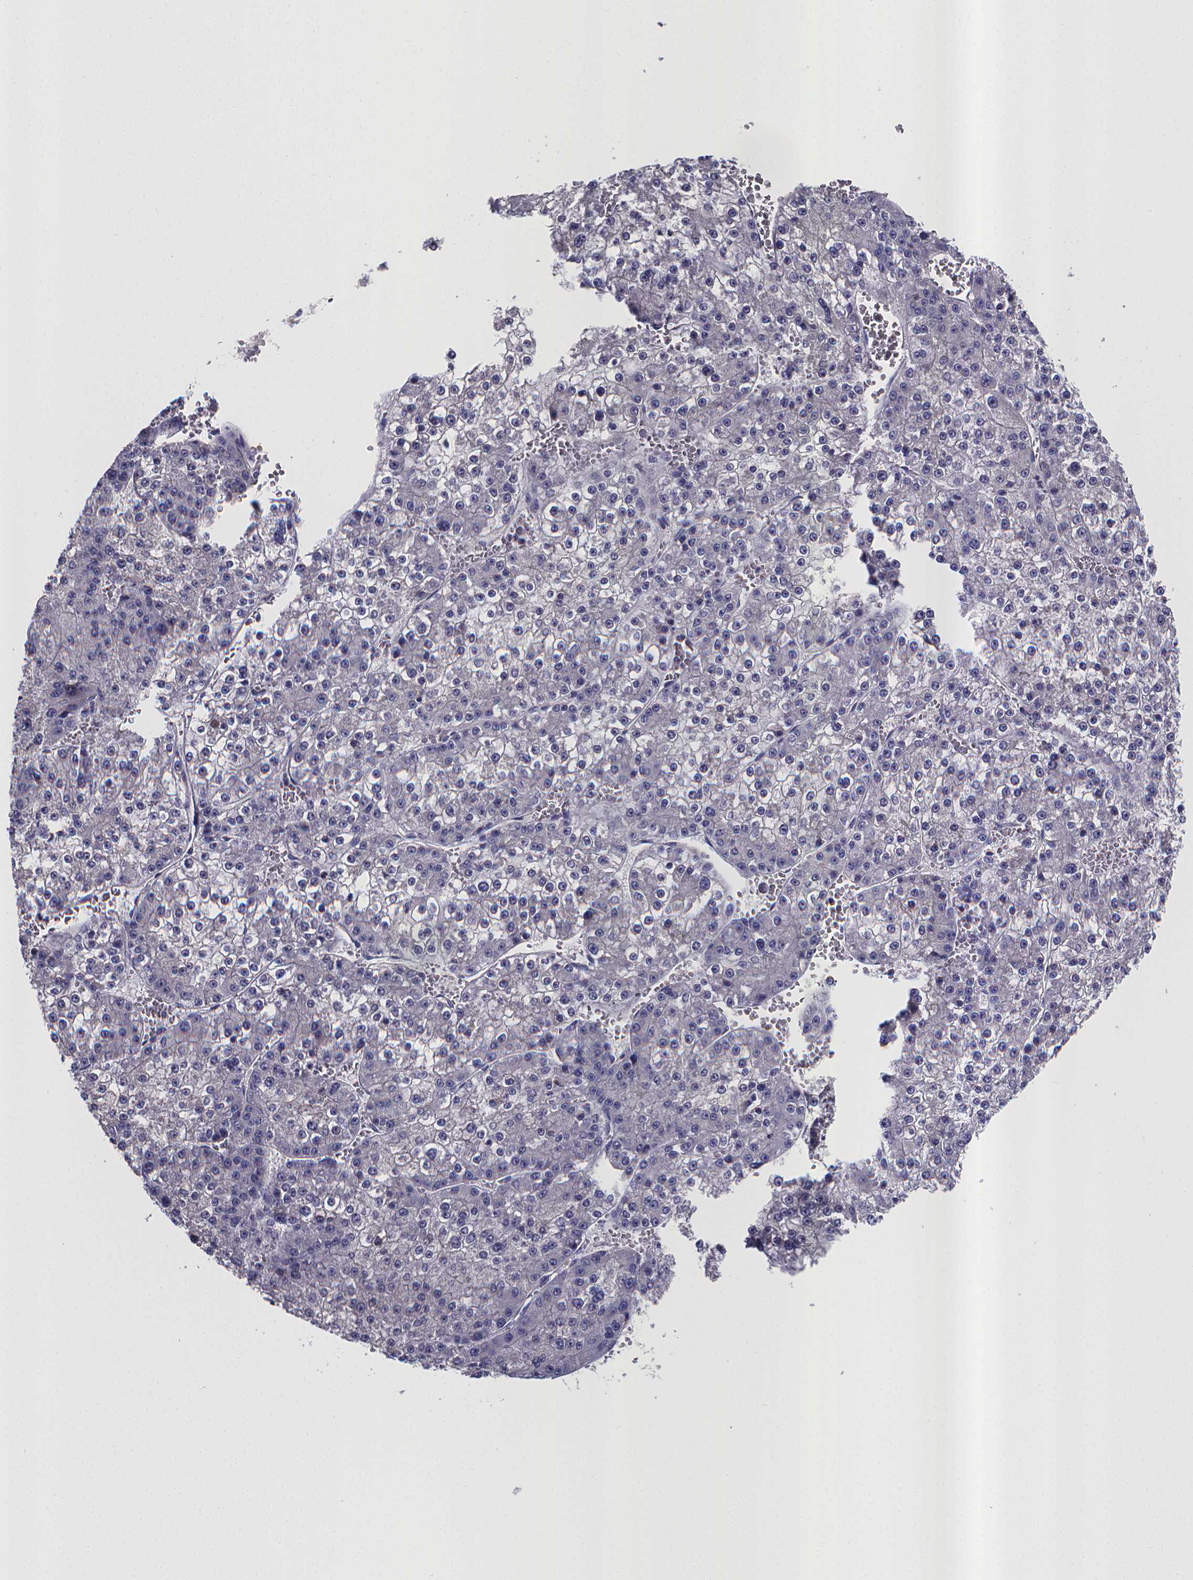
{"staining": {"intensity": "negative", "quantity": "none", "location": "none"}, "tissue": "liver cancer", "cell_type": "Tumor cells", "image_type": "cancer", "snomed": [{"axis": "morphology", "description": "Carcinoma, Hepatocellular, NOS"}, {"axis": "topography", "description": "Liver"}], "caption": "Immunohistochemistry (IHC) of human liver cancer exhibits no expression in tumor cells.", "gene": "RERG", "patient": {"sex": "female", "age": 73}}